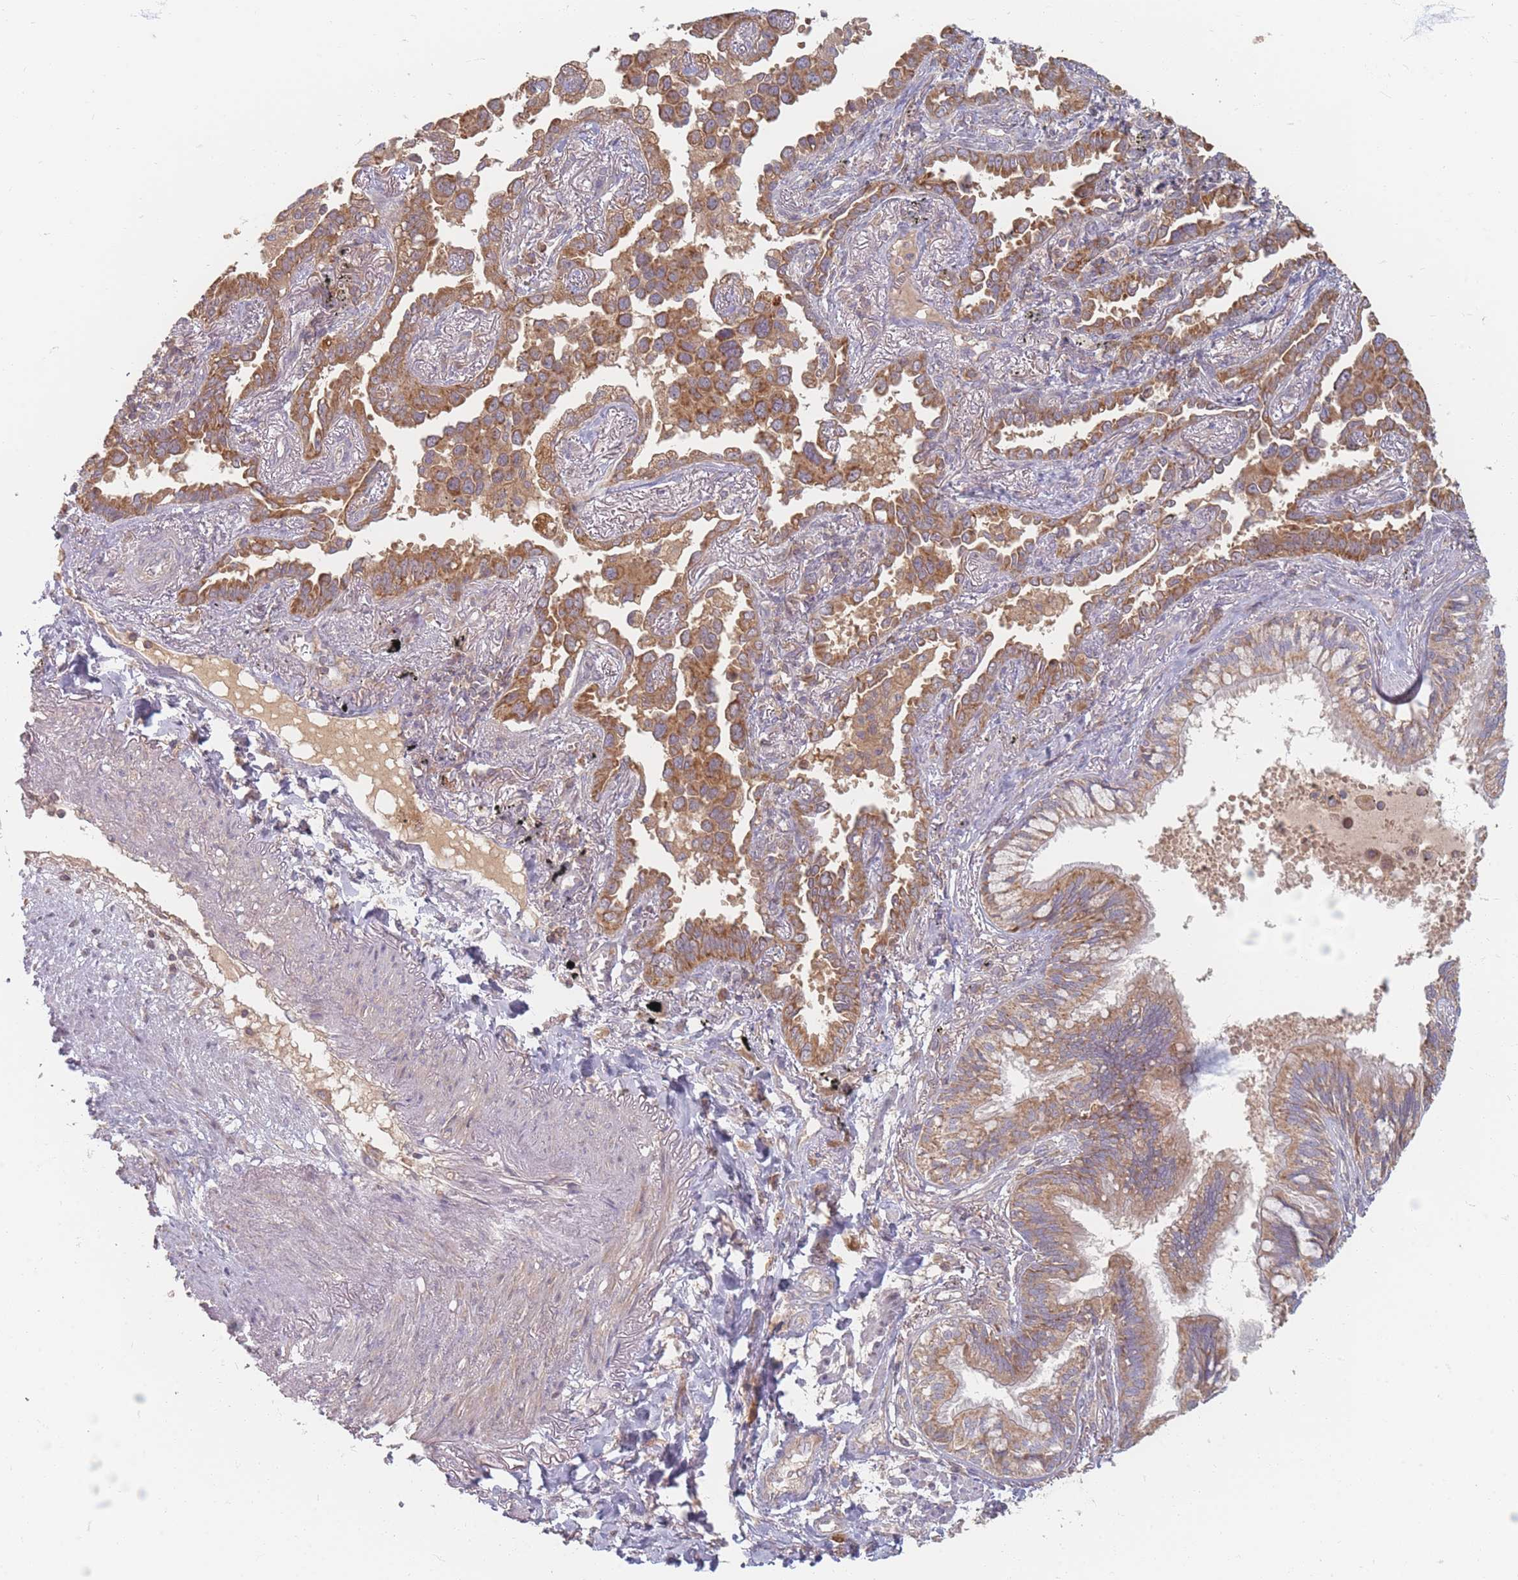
{"staining": {"intensity": "moderate", "quantity": ">75%", "location": "cytoplasmic/membranous"}, "tissue": "lung cancer", "cell_type": "Tumor cells", "image_type": "cancer", "snomed": [{"axis": "morphology", "description": "Adenocarcinoma, NOS"}, {"axis": "topography", "description": "Lung"}], "caption": "The image exhibits staining of lung cancer (adenocarcinoma), revealing moderate cytoplasmic/membranous protein positivity (brown color) within tumor cells.", "gene": "SLC35F3", "patient": {"sex": "male", "age": 67}}